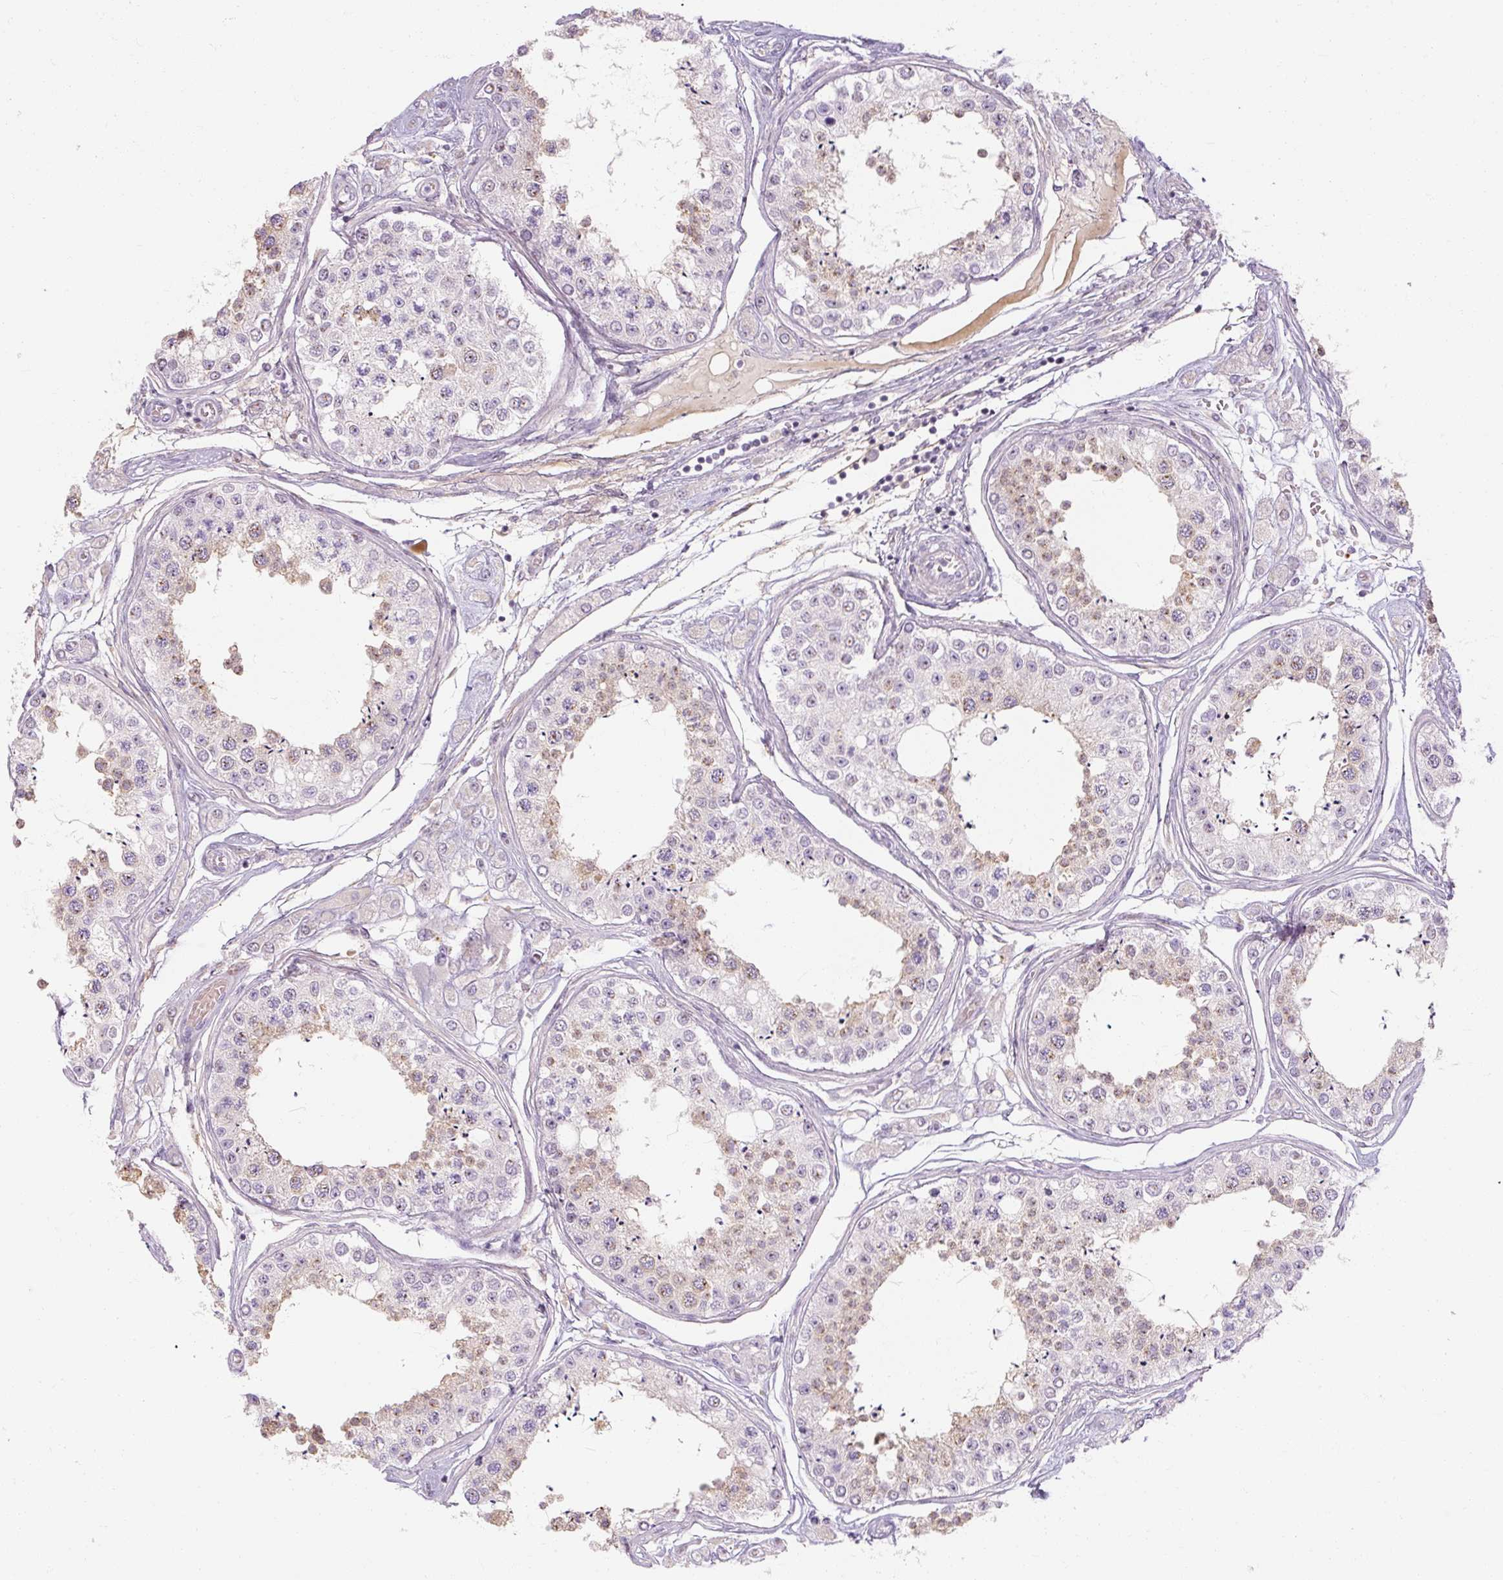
{"staining": {"intensity": "moderate", "quantity": "<25%", "location": "cytoplasmic/membranous"}, "tissue": "testis", "cell_type": "Cells in seminiferous ducts", "image_type": "normal", "snomed": [{"axis": "morphology", "description": "Normal tissue, NOS"}, {"axis": "topography", "description": "Testis"}], "caption": "Cells in seminiferous ducts demonstrate moderate cytoplasmic/membranous positivity in about <25% of cells in unremarkable testis. Nuclei are stained in blue.", "gene": "NFE2L3", "patient": {"sex": "male", "age": 25}}